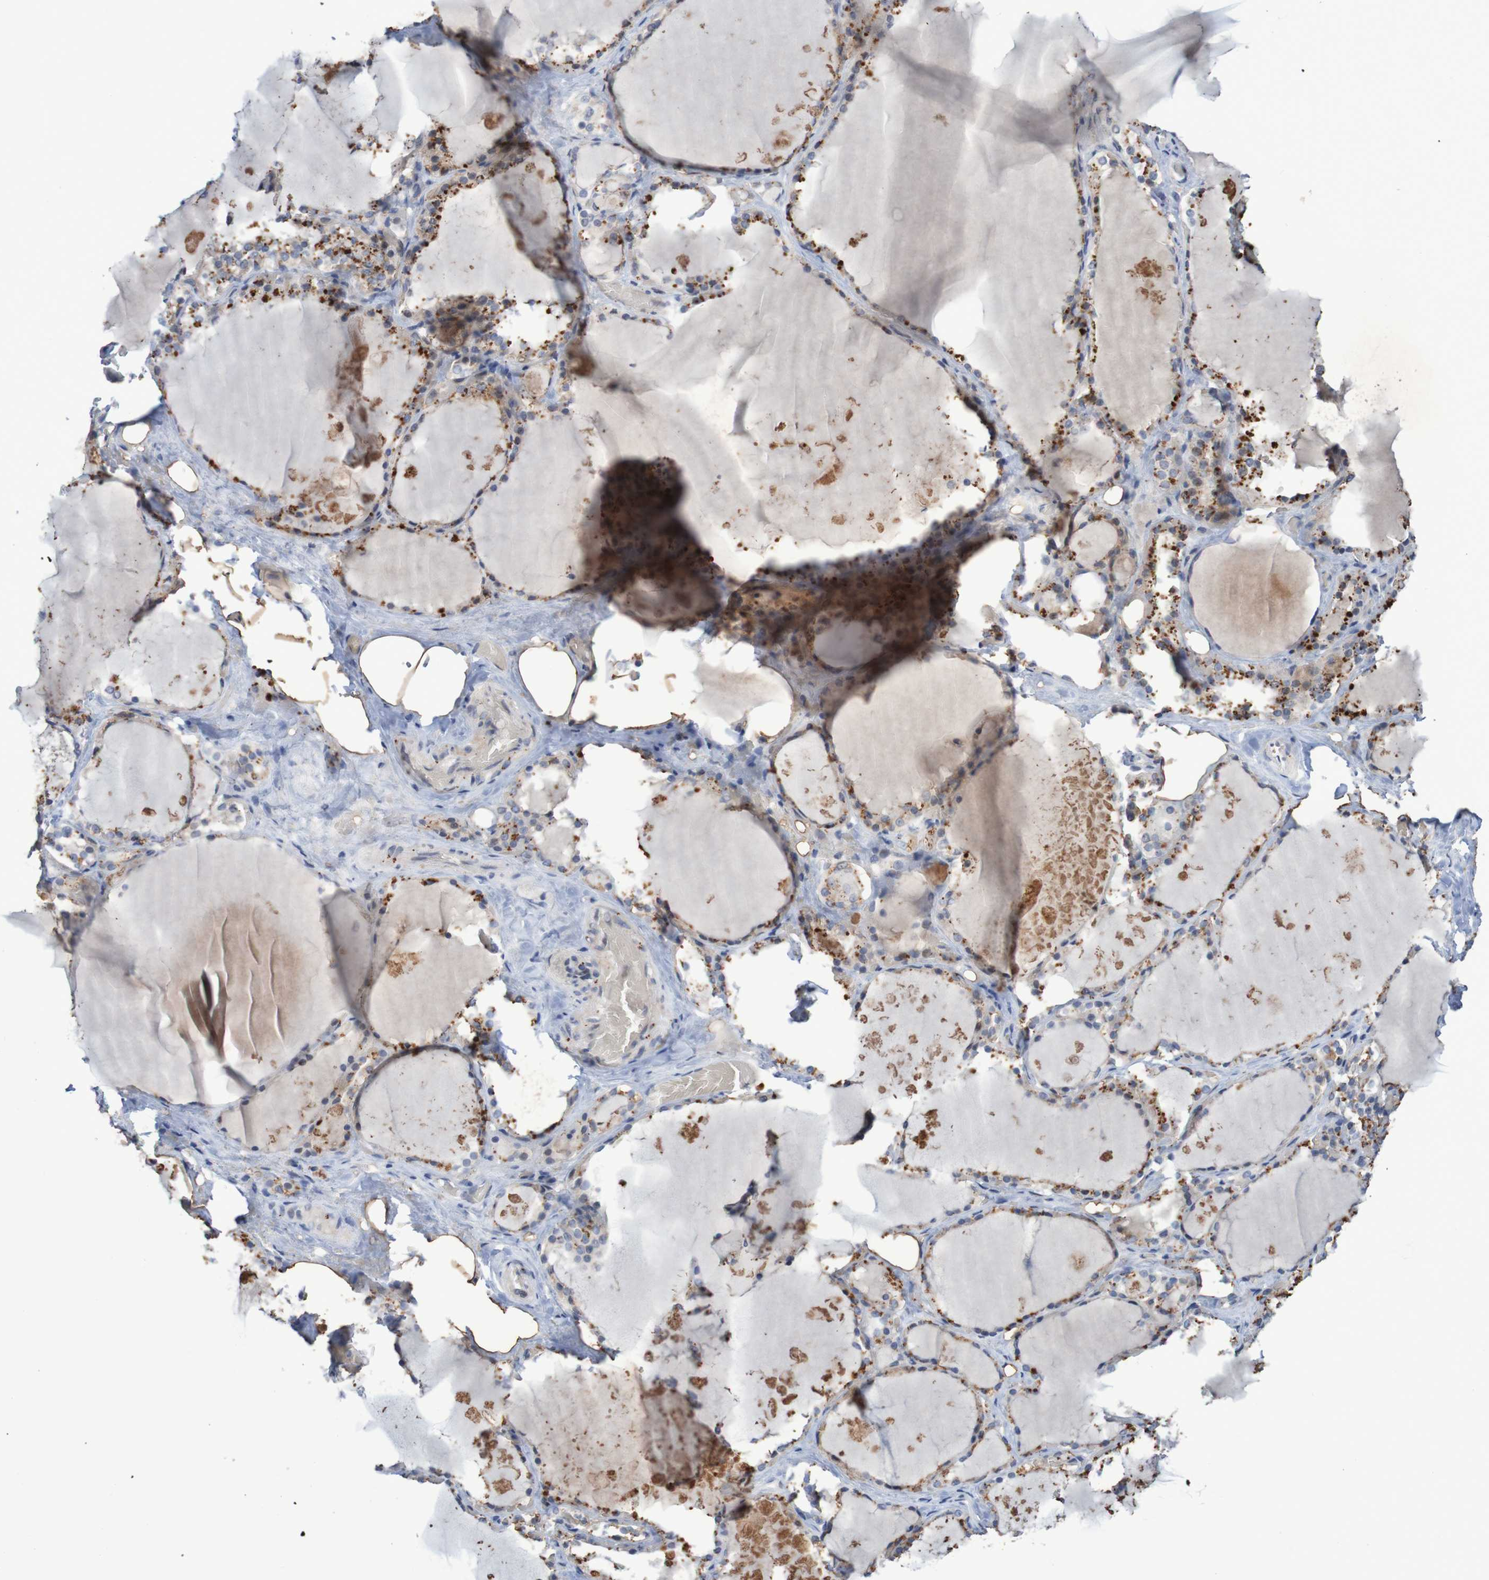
{"staining": {"intensity": "weak", "quantity": "25%-75%", "location": "cytoplasmic/membranous"}, "tissue": "thyroid gland", "cell_type": "Glandular cells", "image_type": "normal", "snomed": [{"axis": "morphology", "description": "Normal tissue, NOS"}, {"axis": "topography", "description": "Thyroid gland"}], "caption": "Immunohistochemical staining of normal thyroid gland demonstrates 25%-75% levels of weak cytoplasmic/membranous protein staining in about 25%-75% of glandular cells. (IHC, brightfield microscopy, high magnification).", "gene": "FBP1", "patient": {"sex": "male", "age": 61}}